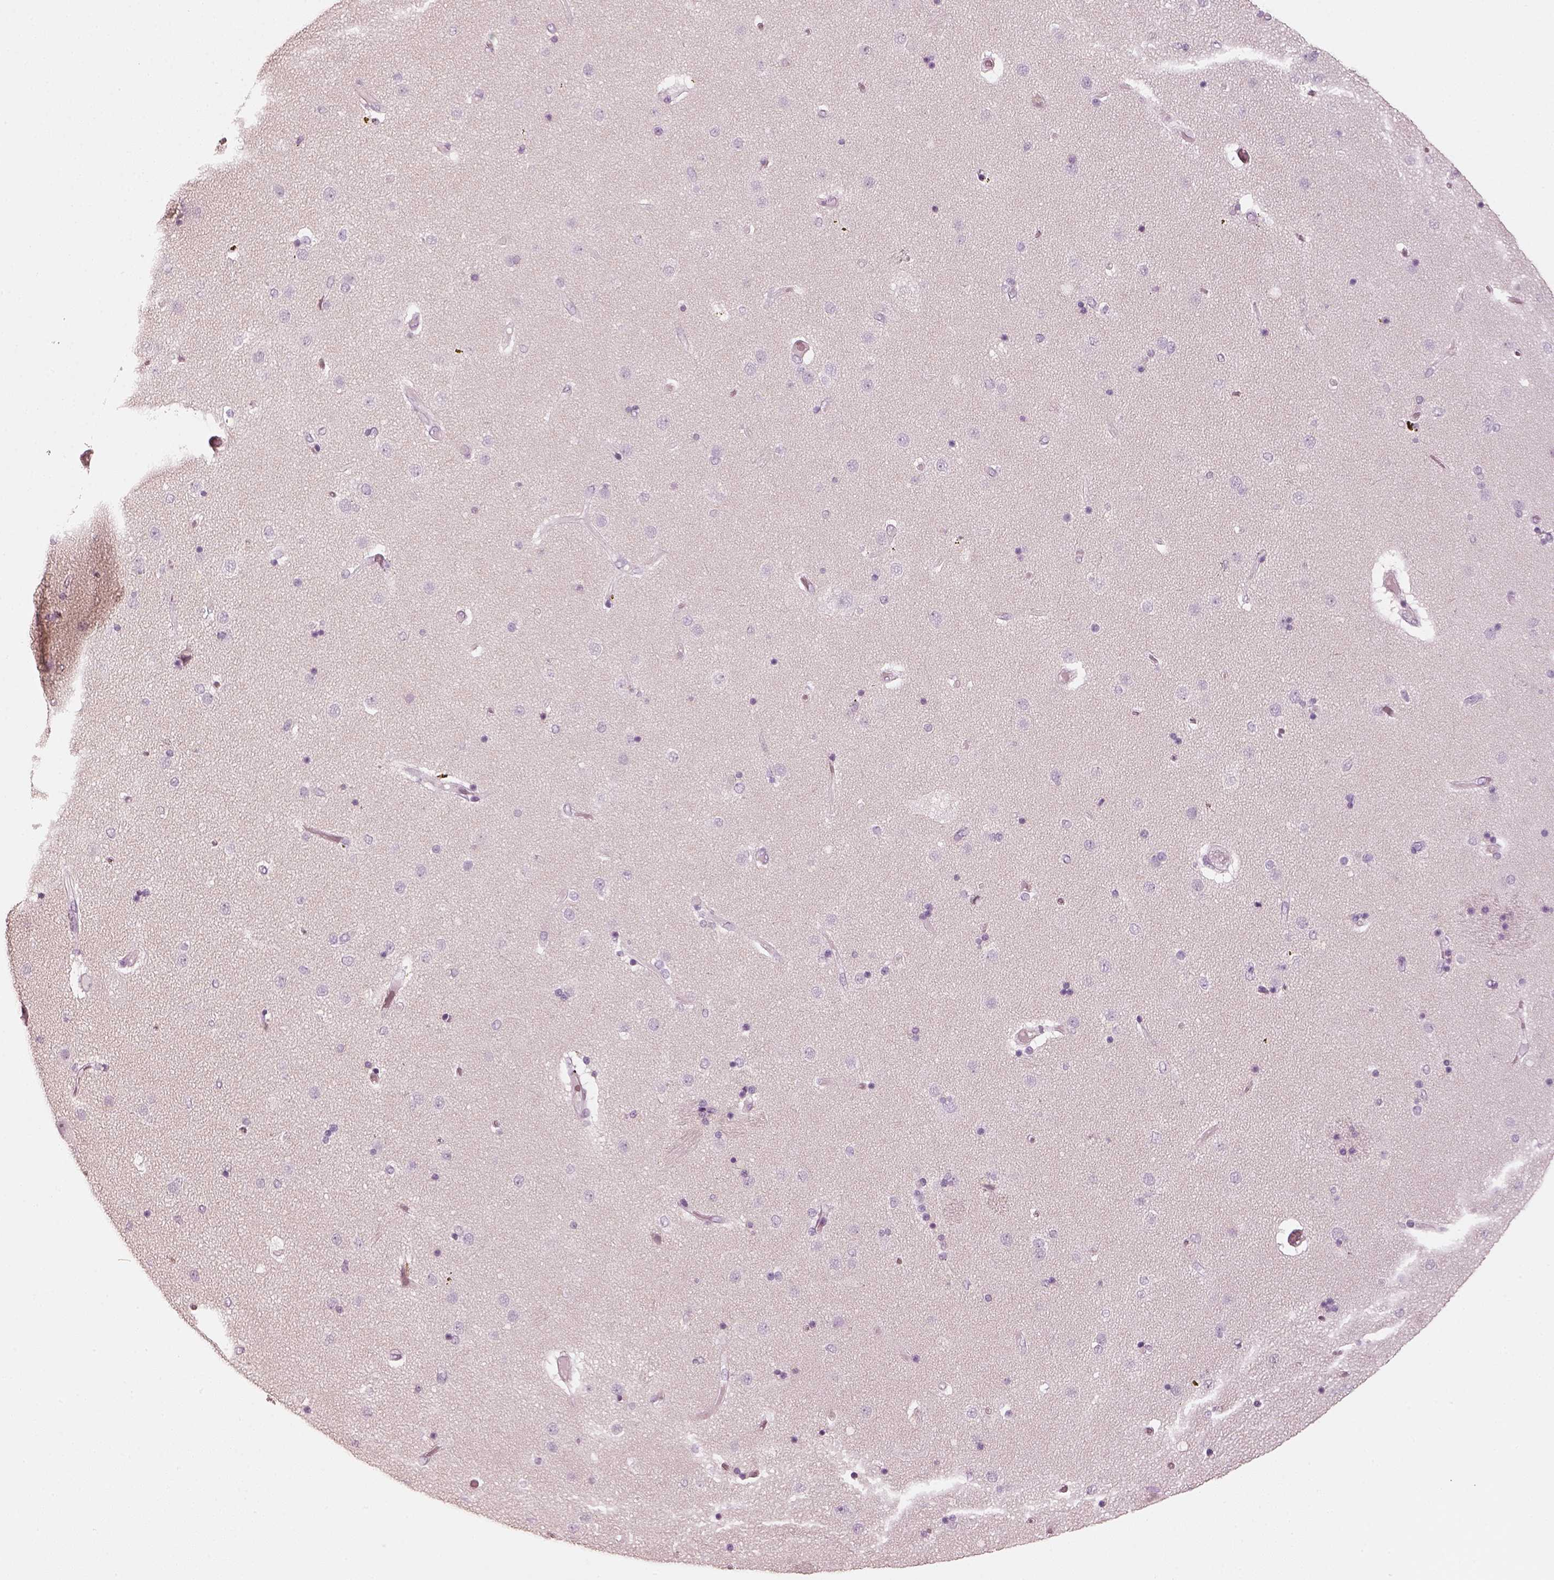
{"staining": {"intensity": "negative", "quantity": "none", "location": "none"}, "tissue": "caudate", "cell_type": "Glial cells", "image_type": "normal", "snomed": [{"axis": "morphology", "description": "Normal tissue, NOS"}, {"axis": "topography", "description": "Lateral ventricle wall"}], "caption": "An immunohistochemistry (IHC) photomicrograph of benign caudate is shown. There is no staining in glial cells of caudate.", "gene": "R3HDML", "patient": {"sex": "female", "age": 71}}